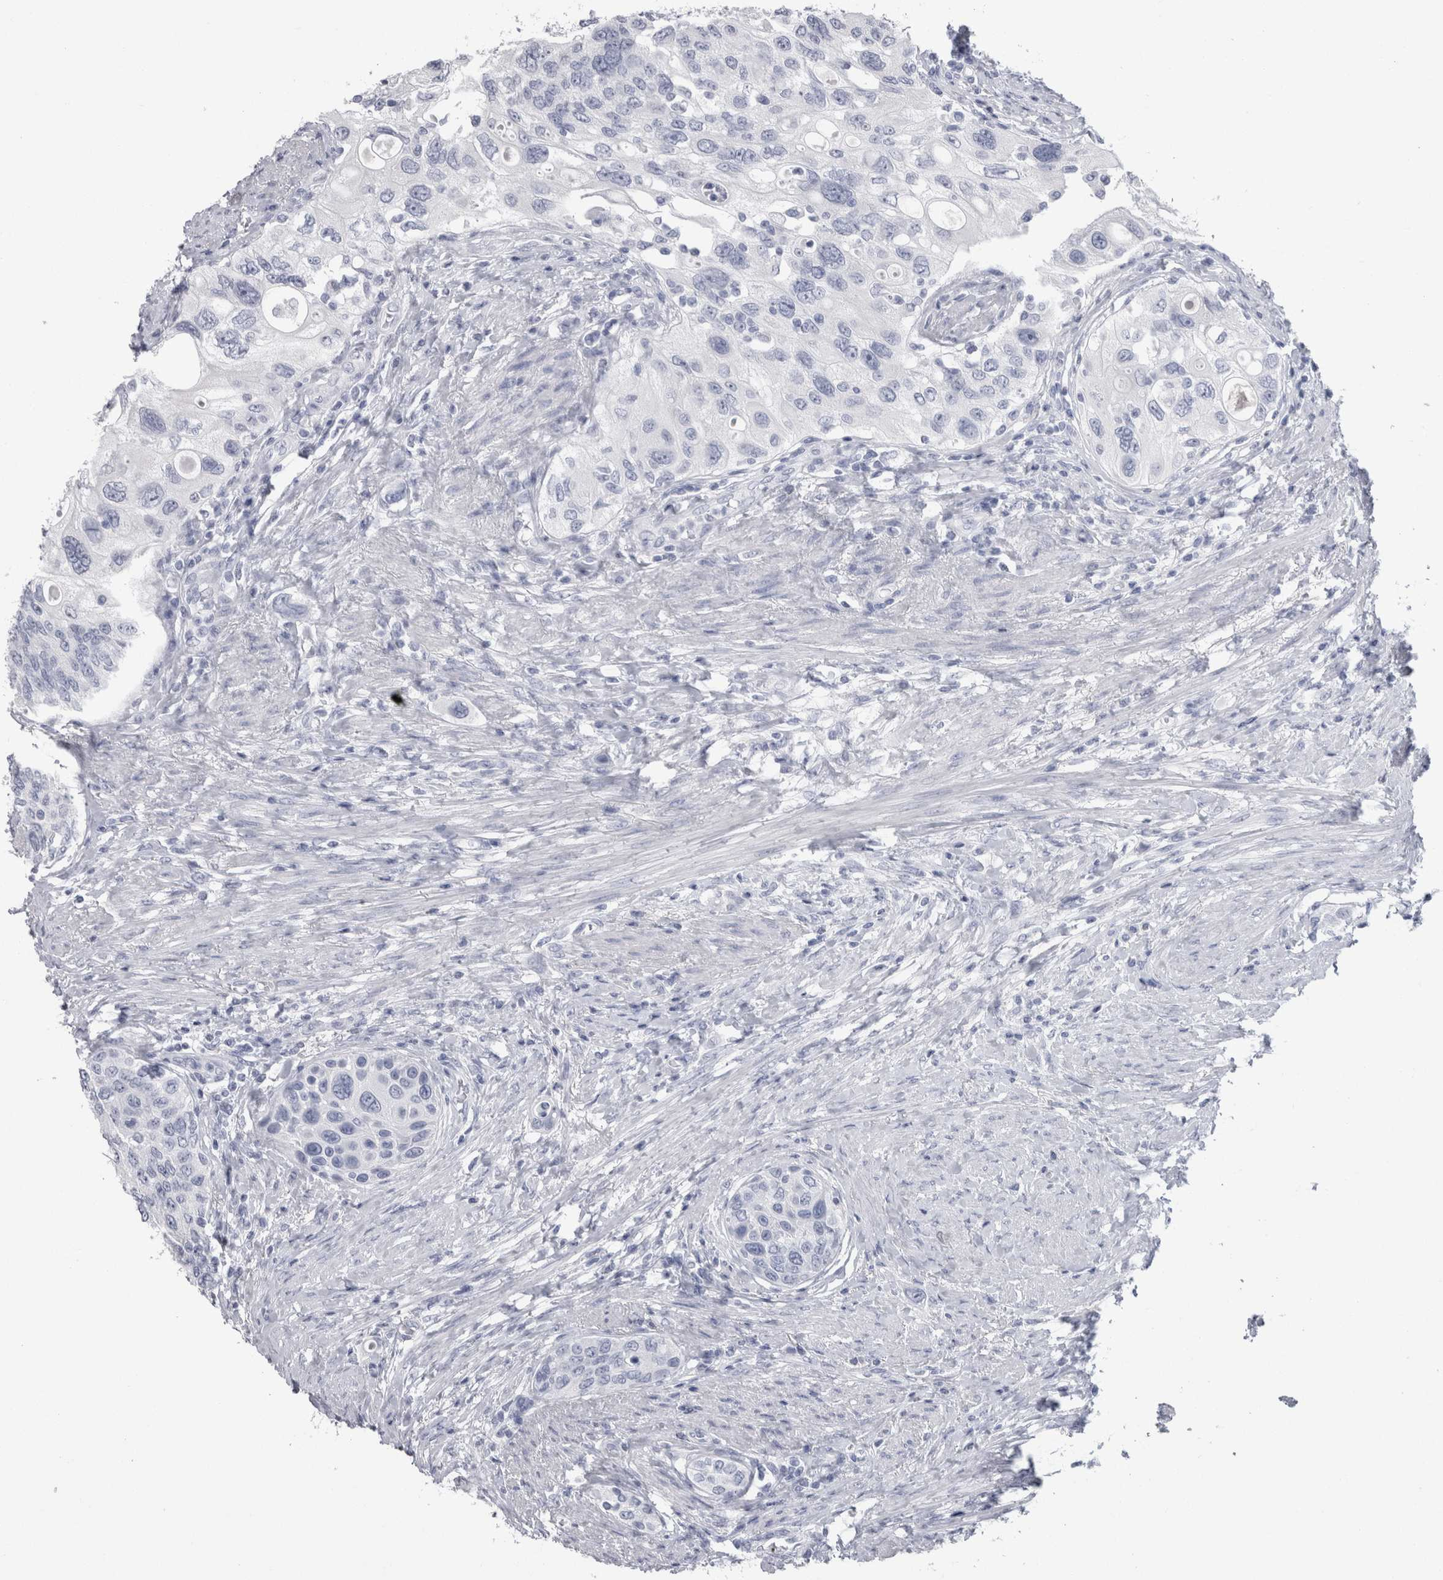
{"staining": {"intensity": "negative", "quantity": "none", "location": "none"}, "tissue": "urothelial cancer", "cell_type": "Tumor cells", "image_type": "cancer", "snomed": [{"axis": "morphology", "description": "Urothelial carcinoma, High grade"}, {"axis": "topography", "description": "Urinary bladder"}], "caption": "DAB immunohistochemical staining of high-grade urothelial carcinoma shows no significant expression in tumor cells. (DAB (3,3'-diaminobenzidine) immunohistochemistry, high magnification).", "gene": "PTH", "patient": {"sex": "female", "age": 56}}